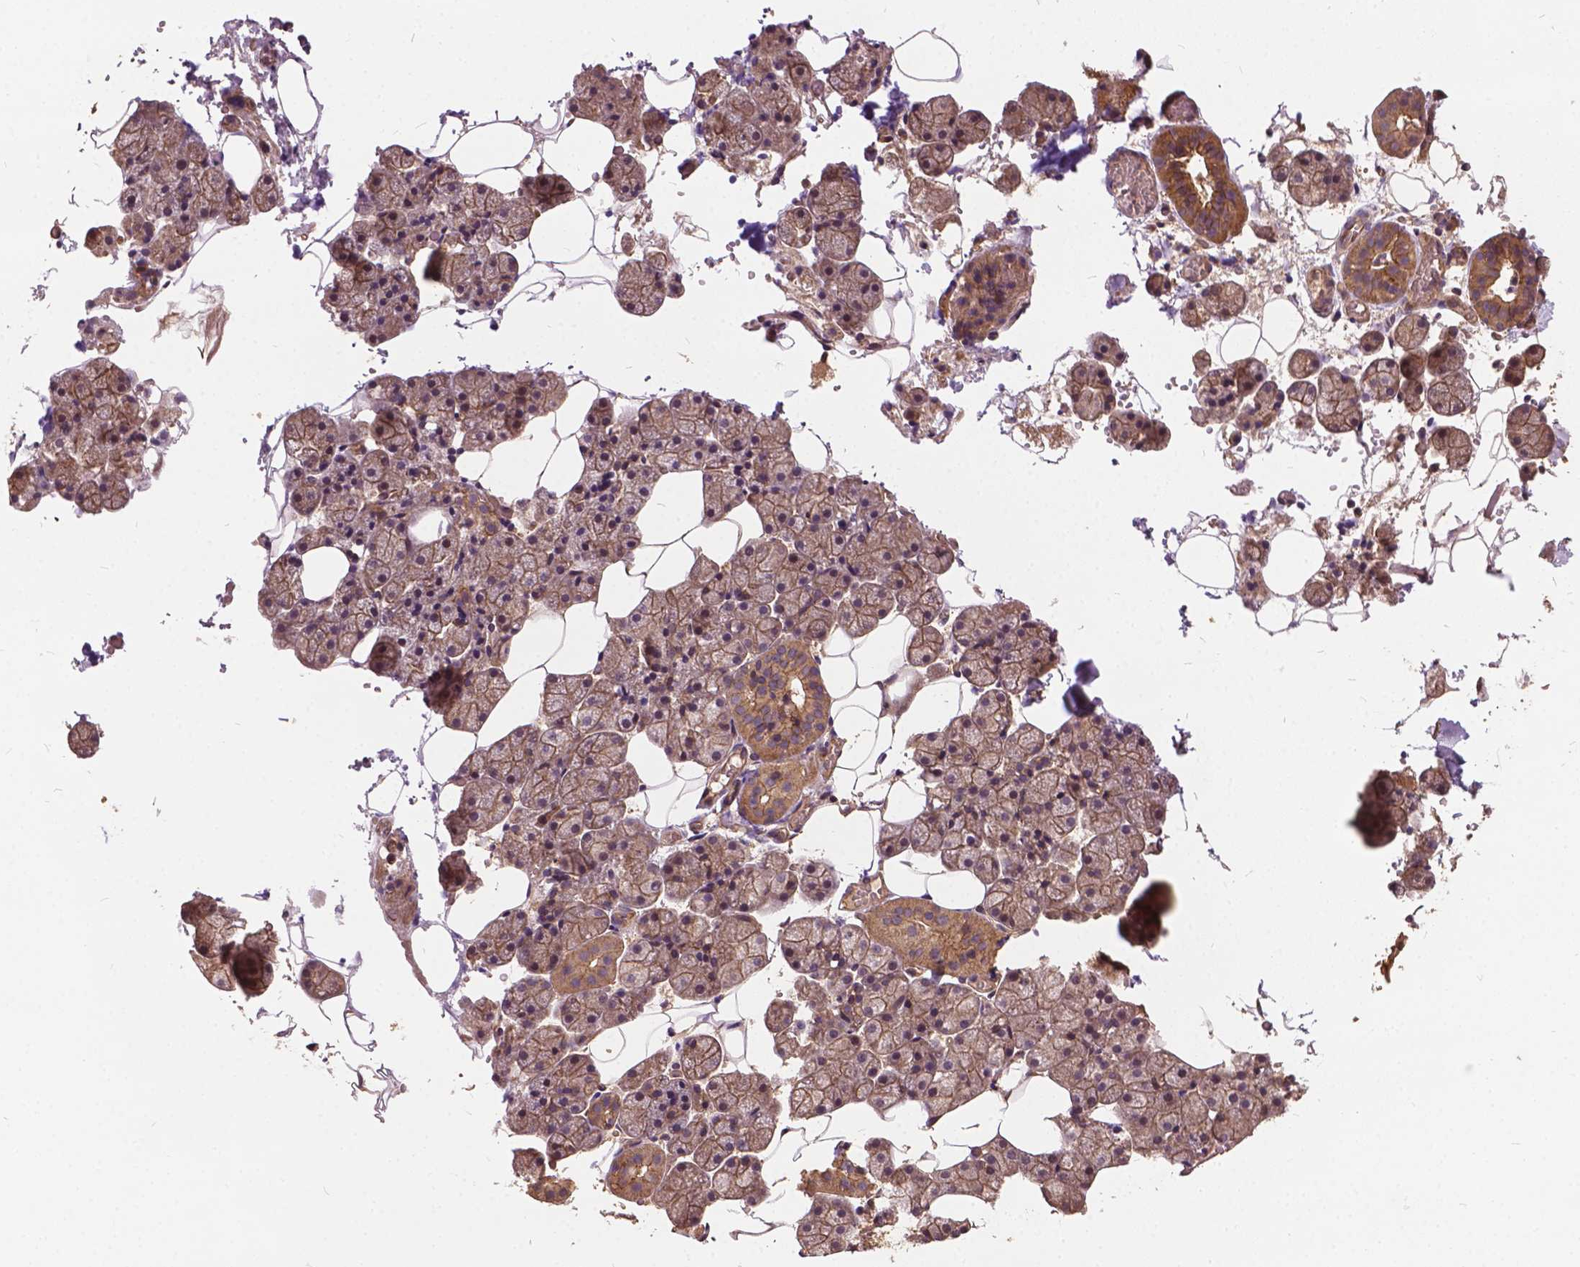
{"staining": {"intensity": "moderate", "quantity": ">75%", "location": "cytoplasmic/membranous"}, "tissue": "salivary gland", "cell_type": "Glandular cells", "image_type": "normal", "snomed": [{"axis": "morphology", "description": "Normal tissue, NOS"}, {"axis": "topography", "description": "Salivary gland"}], "caption": "The immunohistochemical stain labels moderate cytoplasmic/membranous staining in glandular cells of unremarkable salivary gland. (Stains: DAB (3,3'-diaminobenzidine) in brown, nuclei in blue, Microscopy: brightfield microscopy at high magnification).", "gene": "UBXN2A", "patient": {"sex": "male", "age": 38}}